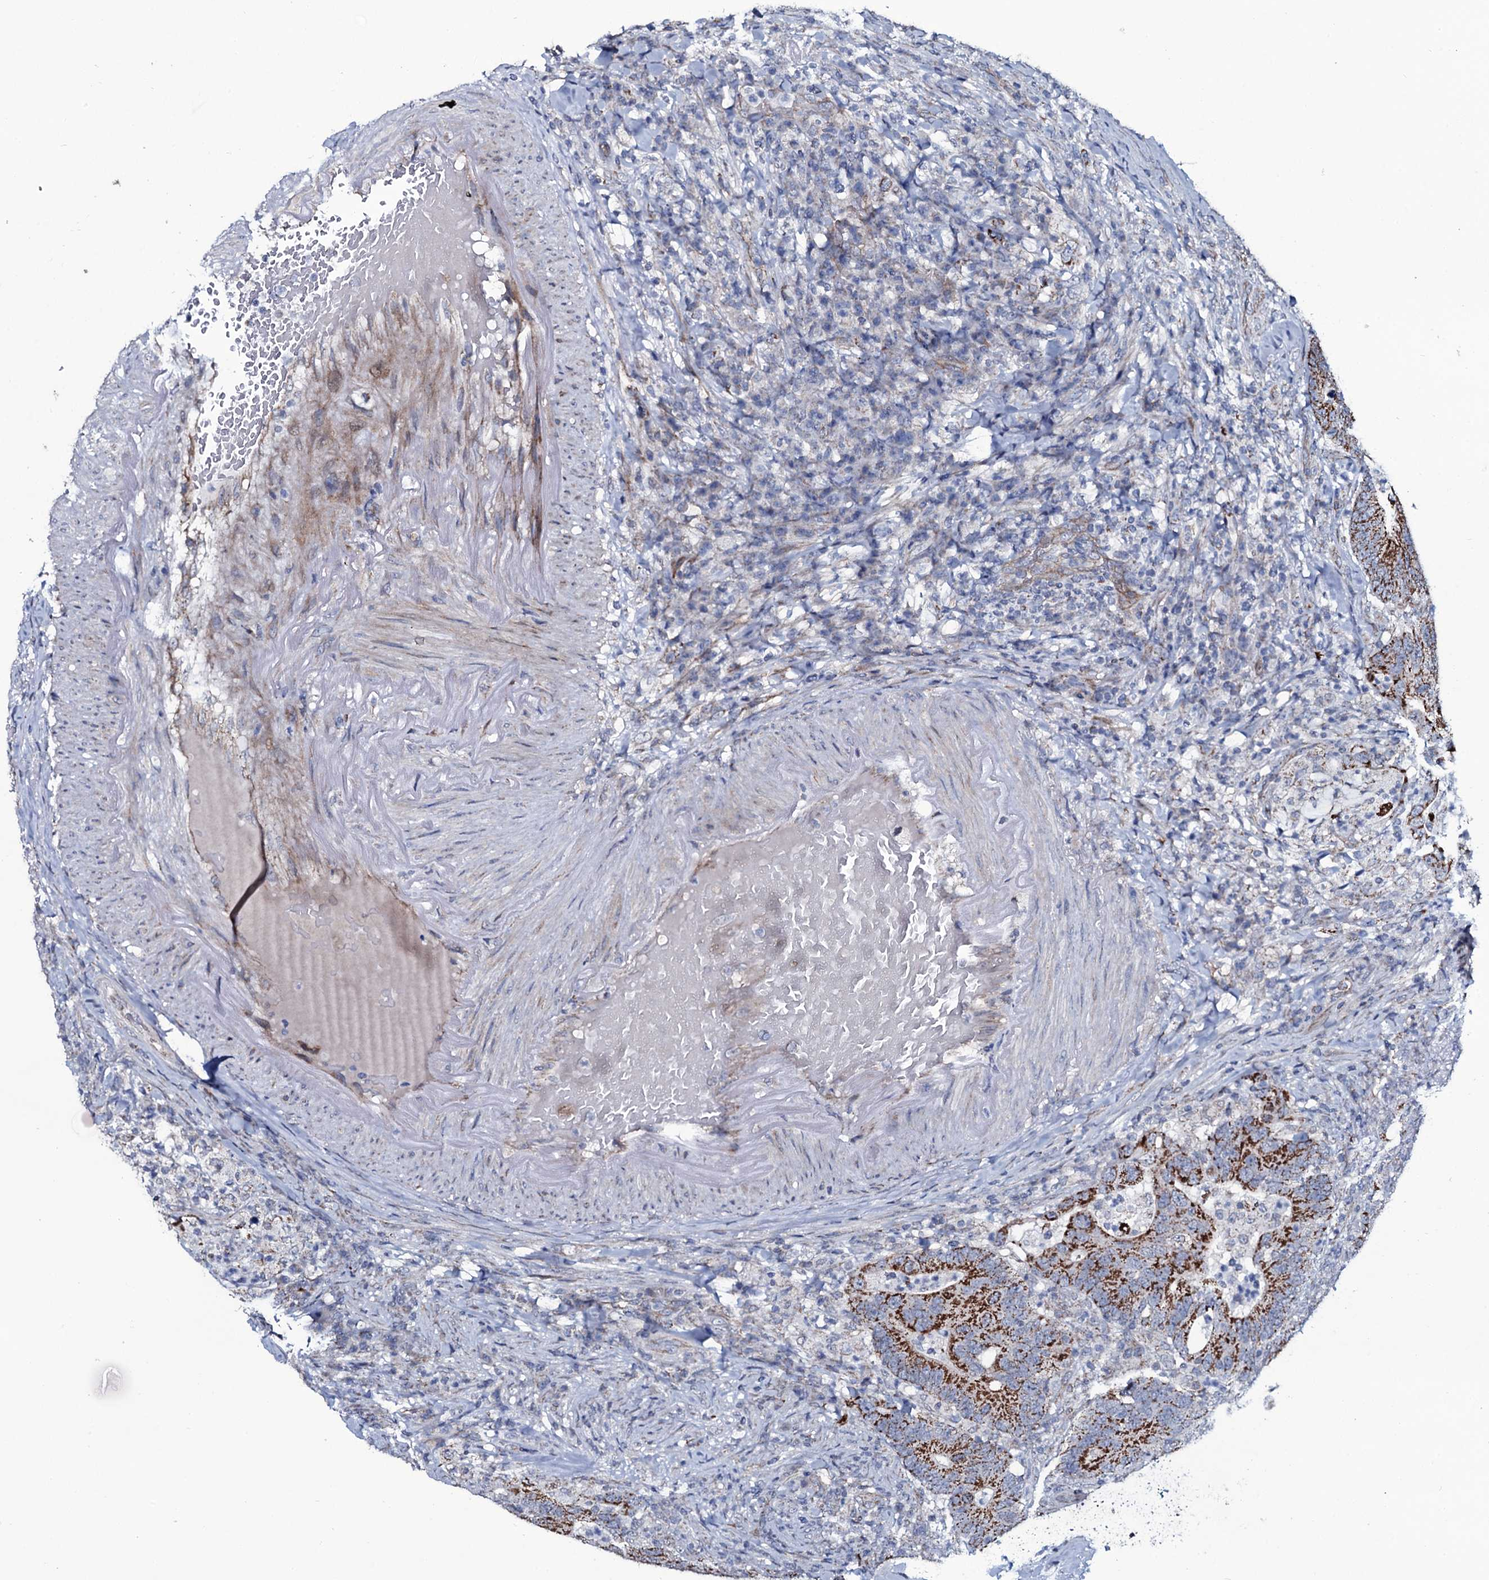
{"staining": {"intensity": "strong", "quantity": ">75%", "location": "cytoplasmic/membranous"}, "tissue": "colorectal cancer", "cell_type": "Tumor cells", "image_type": "cancer", "snomed": [{"axis": "morphology", "description": "Adenocarcinoma, NOS"}, {"axis": "topography", "description": "Colon"}], "caption": "High-magnification brightfield microscopy of adenocarcinoma (colorectal) stained with DAB (brown) and counterstained with hematoxylin (blue). tumor cells exhibit strong cytoplasmic/membranous staining is seen in about>75% of cells. (Brightfield microscopy of DAB IHC at high magnification).", "gene": "WIPF3", "patient": {"sex": "female", "age": 66}}